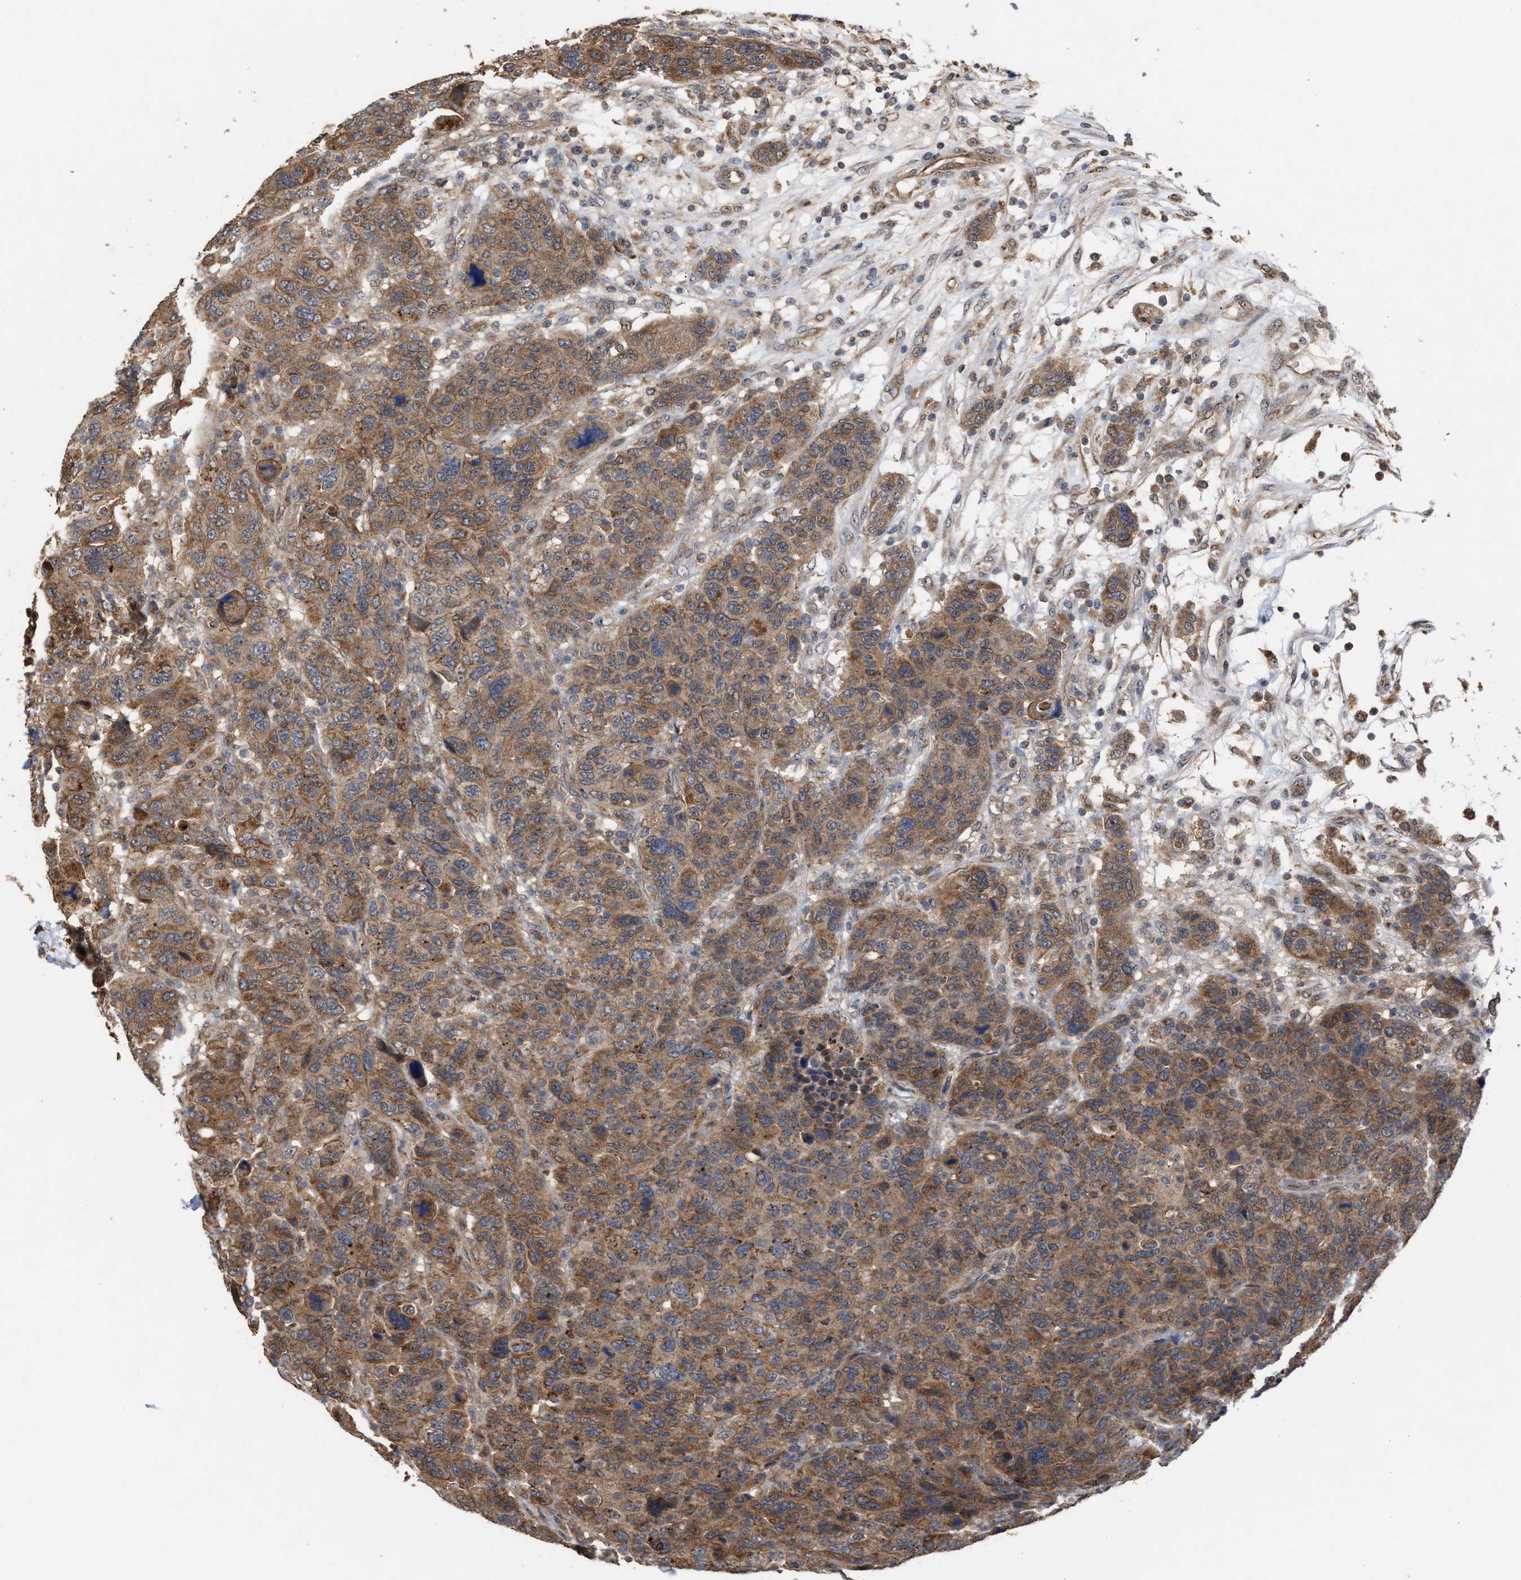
{"staining": {"intensity": "moderate", "quantity": ">75%", "location": "cytoplasmic/membranous"}, "tissue": "breast cancer", "cell_type": "Tumor cells", "image_type": "cancer", "snomed": [{"axis": "morphology", "description": "Duct carcinoma"}, {"axis": "topography", "description": "Breast"}], "caption": "This is an image of IHC staining of intraductal carcinoma (breast), which shows moderate staining in the cytoplasmic/membranous of tumor cells.", "gene": "EXOSC2", "patient": {"sex": "female", "age": 37}}